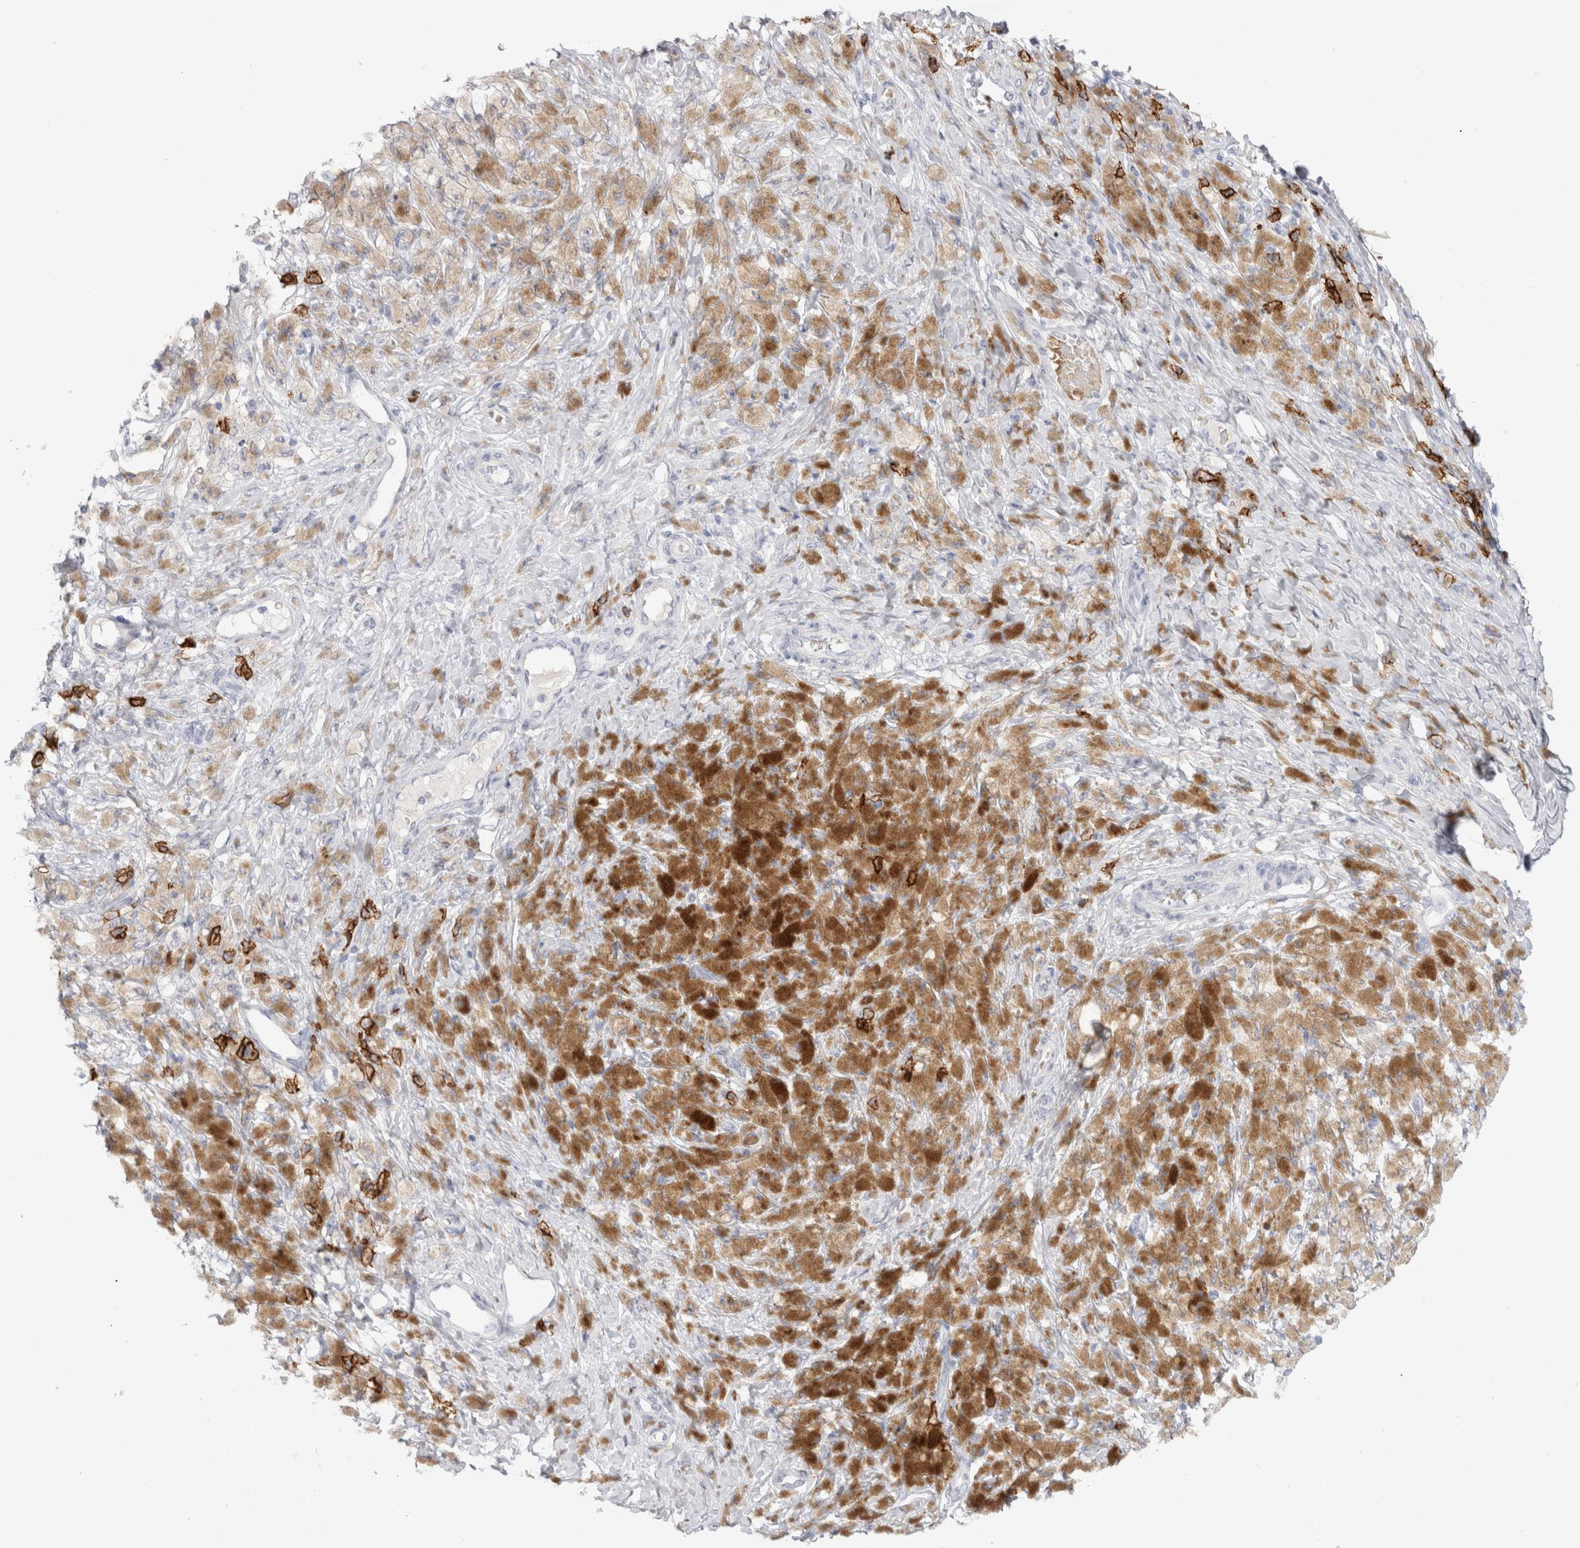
{"staining": {"intensity": "negative", "quantity": "none", "location": "none"}, "tissue": "melanoma", "cell_type": "Tumor cells", "image_type": "cancer", "snomed": [{"axis": "morphology", "description": "Malignant melanoma, NOS"}, {"axis": "topography", "description": "Skin"}], "caption": "IHC photomicrograph of melanoma stained for a protein (brown), which shows no staining in tumor cells.", "gene": "CD38", "patient": {"sex": "female", "age": 73}}